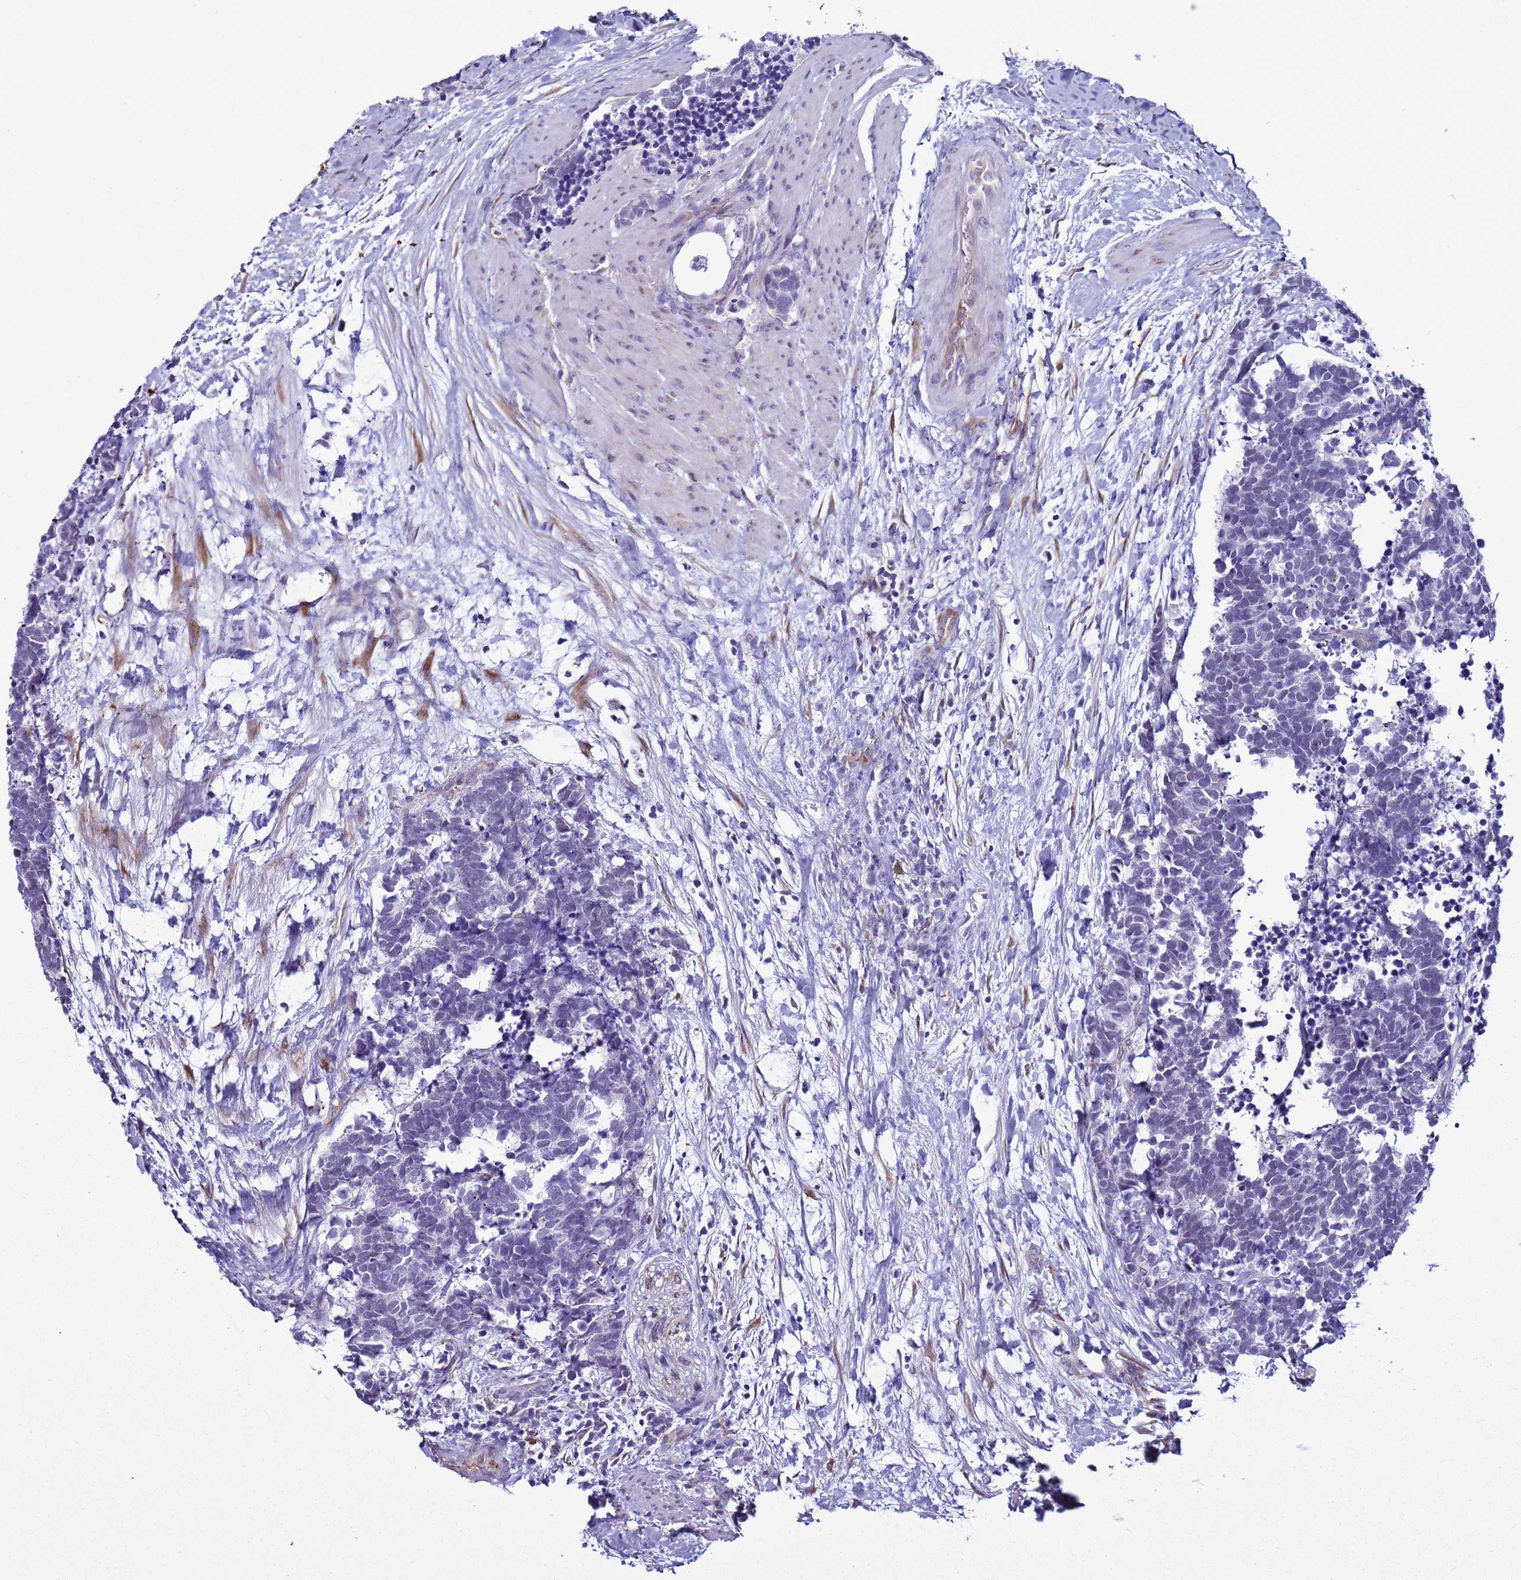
{"staining": {"intensity": "negative", "quantity": "none", "location": "none"}, "tissue": "carcinoid", "cell_type": "Tumor cells", "image_type": "cancer", "snomed": [{"axis": "morphology", "description": "Carcinoma, NOS"}, {"axis": "morphology", "description": "Carcinoid, malignant, NOS"}, {"axis": "topography", "description": "Prostate"}], "caption": "Immunohistochemistry micrograph of carcinoma stained for a protein (brown), which exhibits no expression in tumor cells.", "gene": "LRRC10B", "patient": {"sex": "male", "age": 57}}